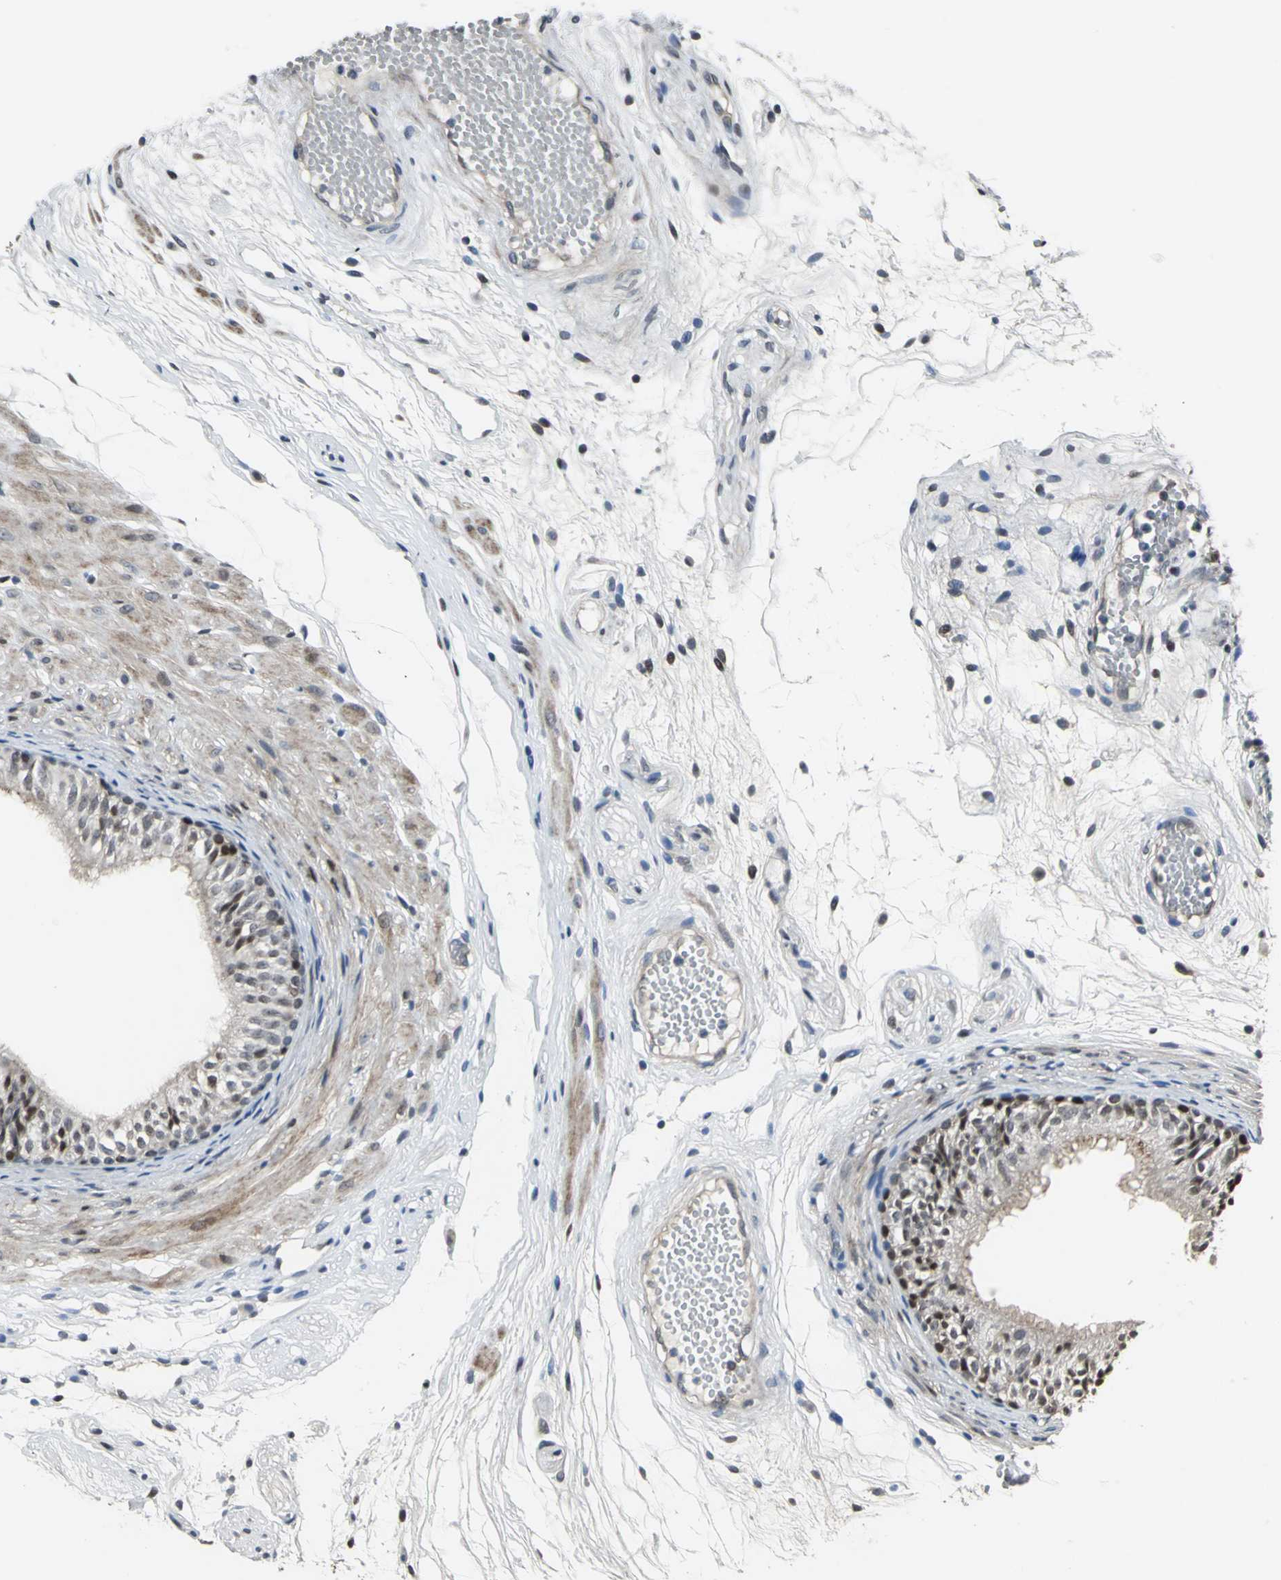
{"staining": {"intensity": "moderate", "quantity": ">75%", "location": "cytoplasmic/membranous"}, "tissue": "epididymis", "cell_type": "Glandular cells", "image_type": "normal", "snomed": [{"axis": "morphology", "description": "Normal tissue, NOS"}, {"axis": "morphology", "description": "Atrophy, NOS"}, {"axis": "topography", "description": "Testis"}, {"axis": "topography", "description": "Epididymis"}], "caption": "A medium amount of moderate cytoplasmic/membranous staining is seen in about >75% of glandular cells in benign epididymis.", "gene": "PFDN1", "patient": {"sex": "male", "age": 18}}